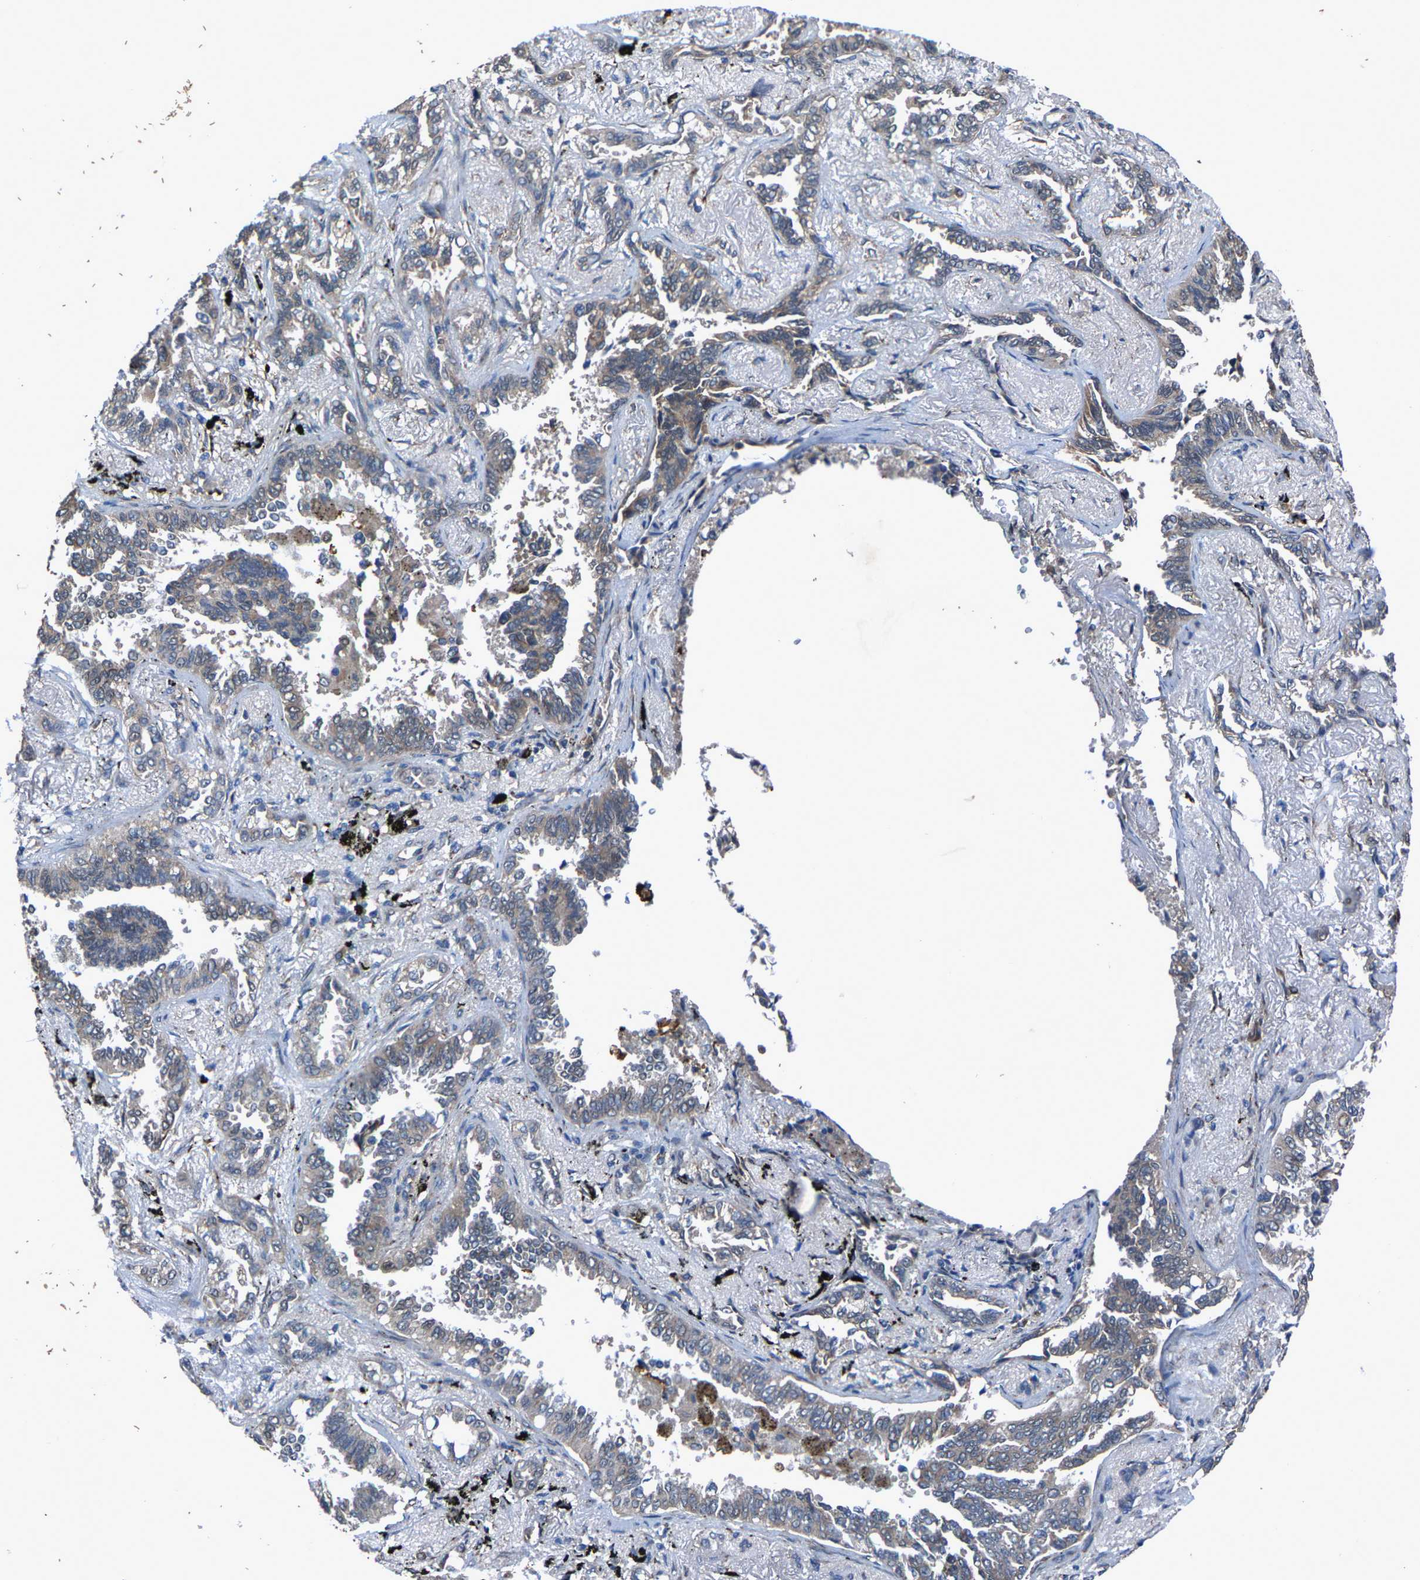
{"staining": {"intensity": "moderate", "quantity": "25%-75%", "location": "cytoplasmic/membranous"}, "tissue": "lung cancer", "cell_type": "Tumor cells", "image_type": "cancer", "snomed": [{"axis": "morphology", "description": "Adenocarcinoma, NOS"}, {"axis": "topography", "description": "Lung"}], "caption": "IHC photomicrograph of human lung adenocarcinoma stained for a protein (brown), which exhibits medium levels of moderate cytoplasmic/membranous staining in about 25%-75% of tumor cells.", "gene": "PDP1", "patient": {"sex": "male", "age": 59}}